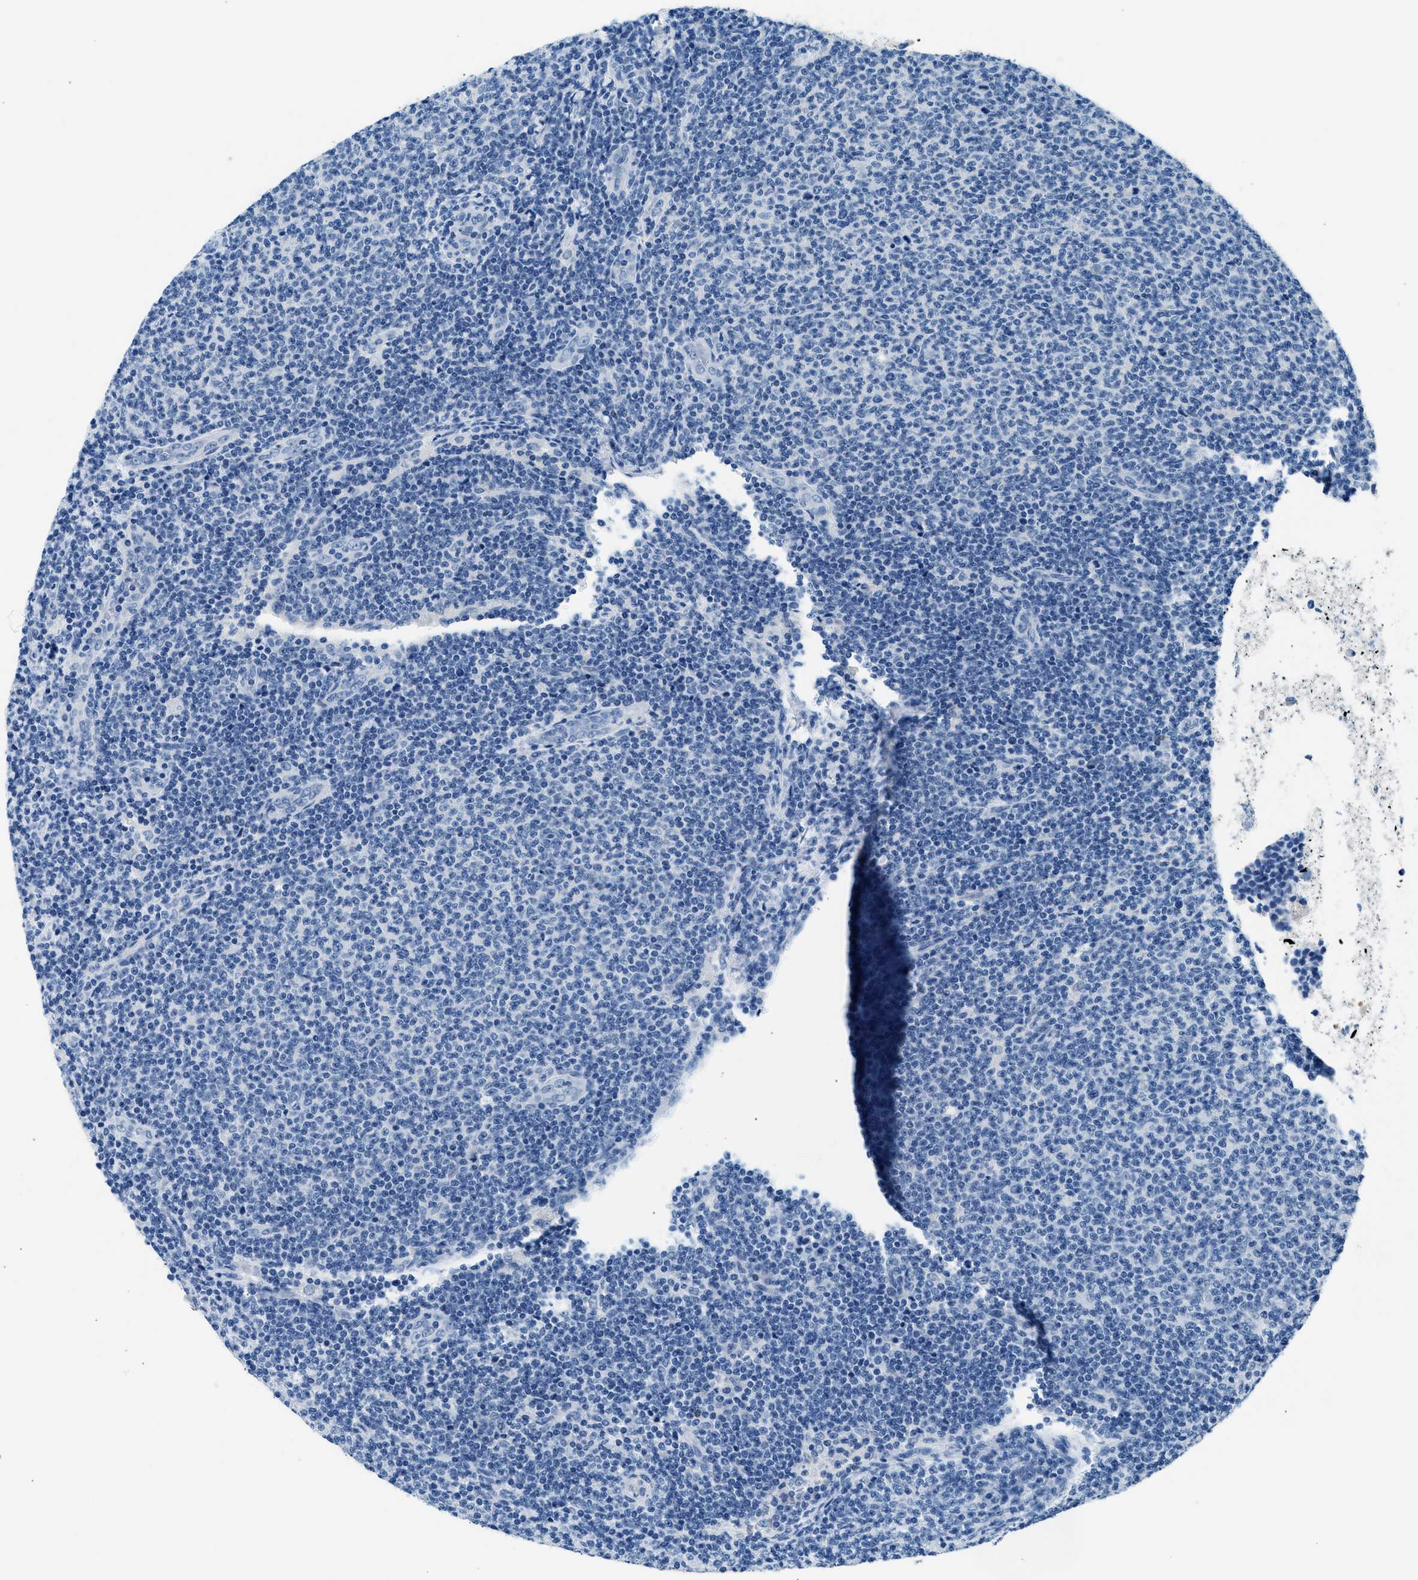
{"staining": {"intensity": "negative", "quantity": "none", "location": "none"}, "tissue": "lymphoma", "cell_type": "Tumor cells", "image_type": "cancer", "snomed": [{"axis": "morphology", "description": "Malignant lymphoma, non-Hodgkin's type, Low grade"}, {"axis": "topography", "description": "Lymph node"}], "caption": "An IHC image of low-grade malignant lymphoma, non-Hodgkin's type is shown. There is no staining in tumor cells of low-grade malignant lymphoma, non-Hodgkin's type. (Brightfield microscopy of DAB immunohistochemistry (IHC) at high magnification).", "gene": "CLDN18", "patient": {"sex": "male", "age": 66}}